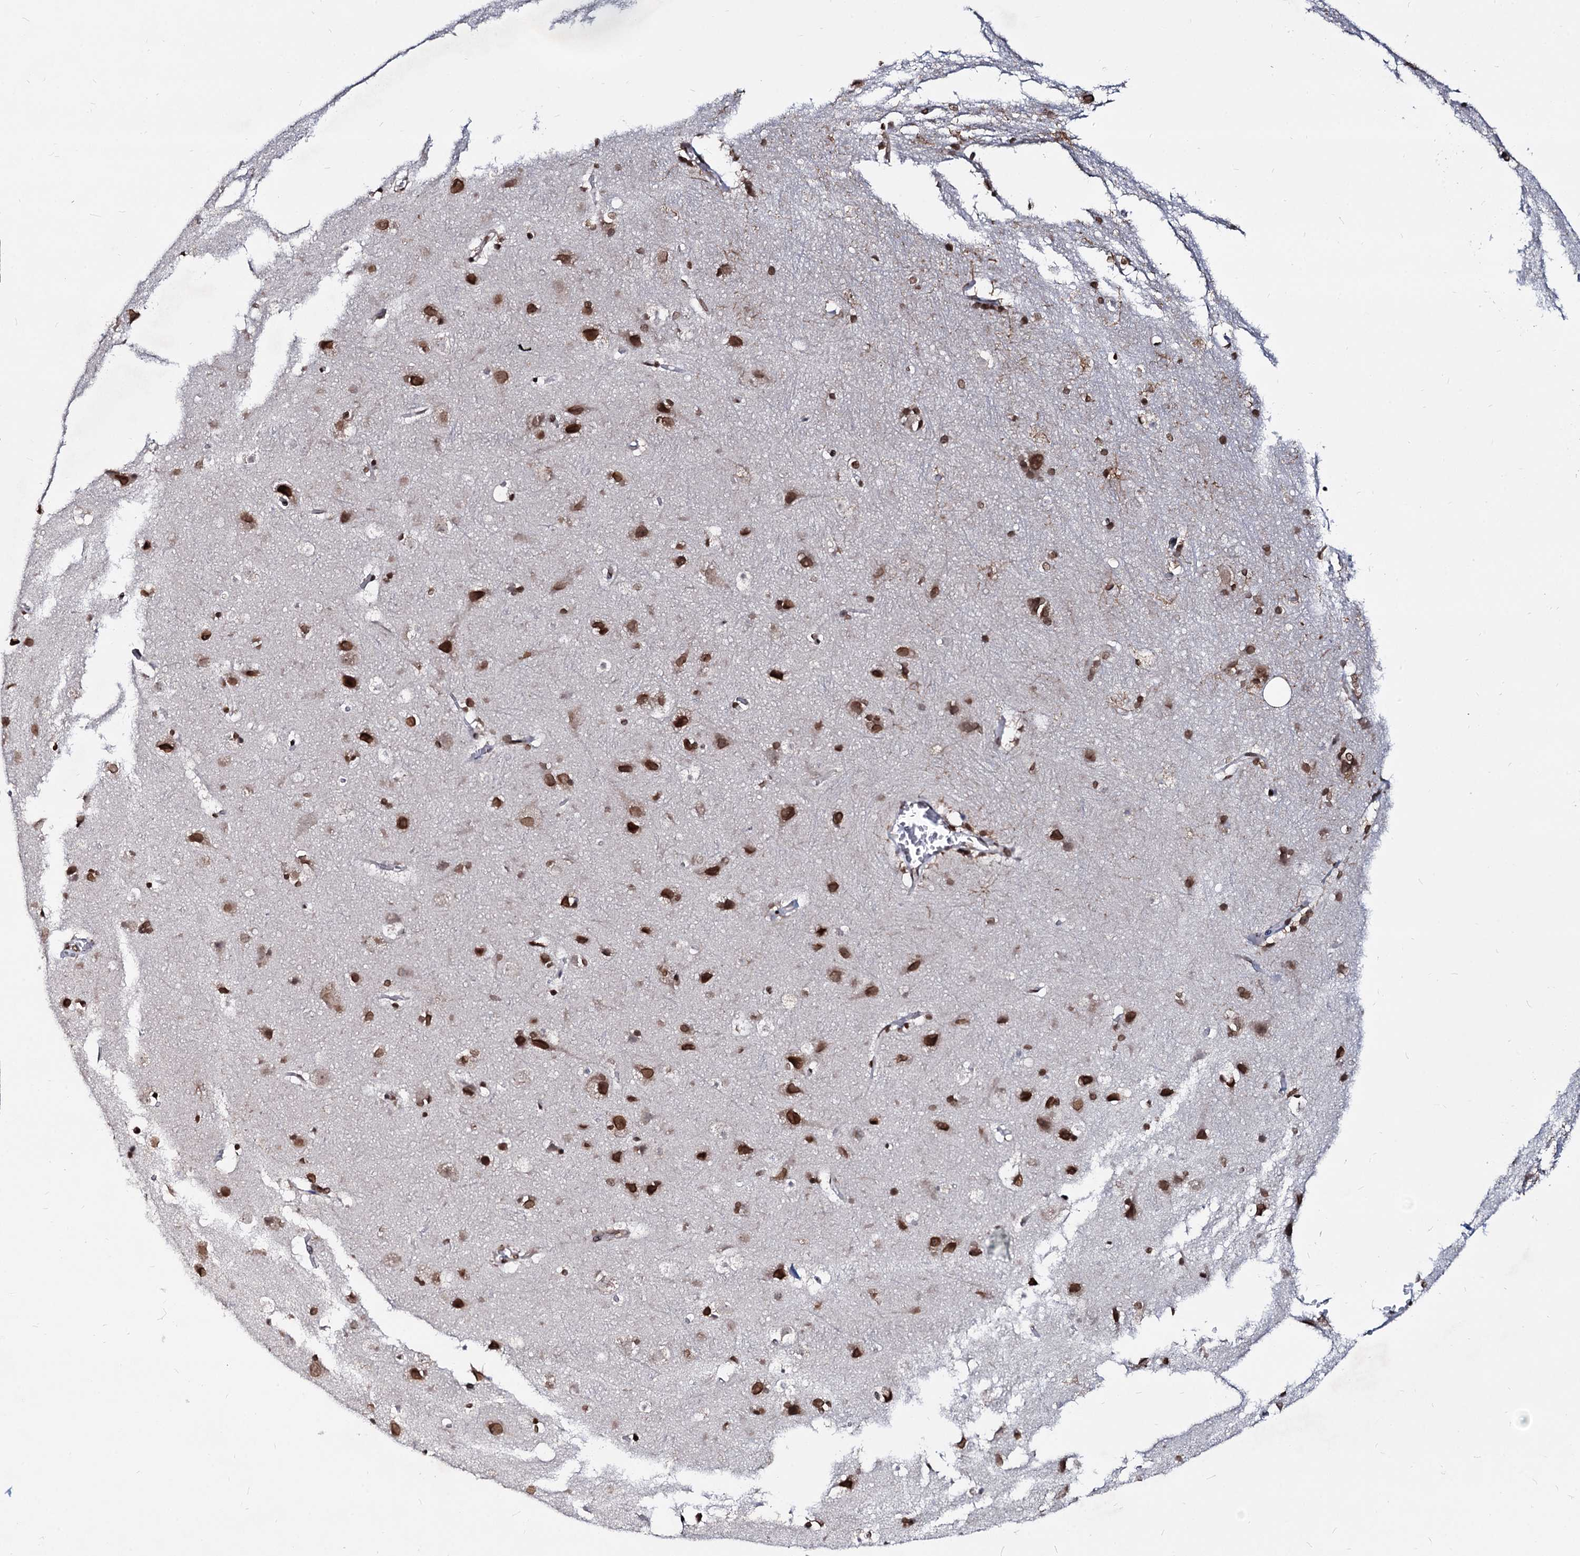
{"staining": {"intensity": "strong", "quantity": ">75%", "location": "nuclear"}, "tissue": "cerebral cortex", "cell_type": "Endothelial cells", "image_type": "normal", "snomed": [{"axis": "morphology", "description": "Normal tissue, NOS"}, {"axis": "topography", "description": "Cerebral cortex"}], "caption": "This micrograph demonstrates immunohistochemistry (IHC) staining of benign human cerebral cortex, with high strong nuclear positivity in about >75% of endothelial cells.", "gene": "RNF6", "patient": {"sex": "male", "age": 54}}